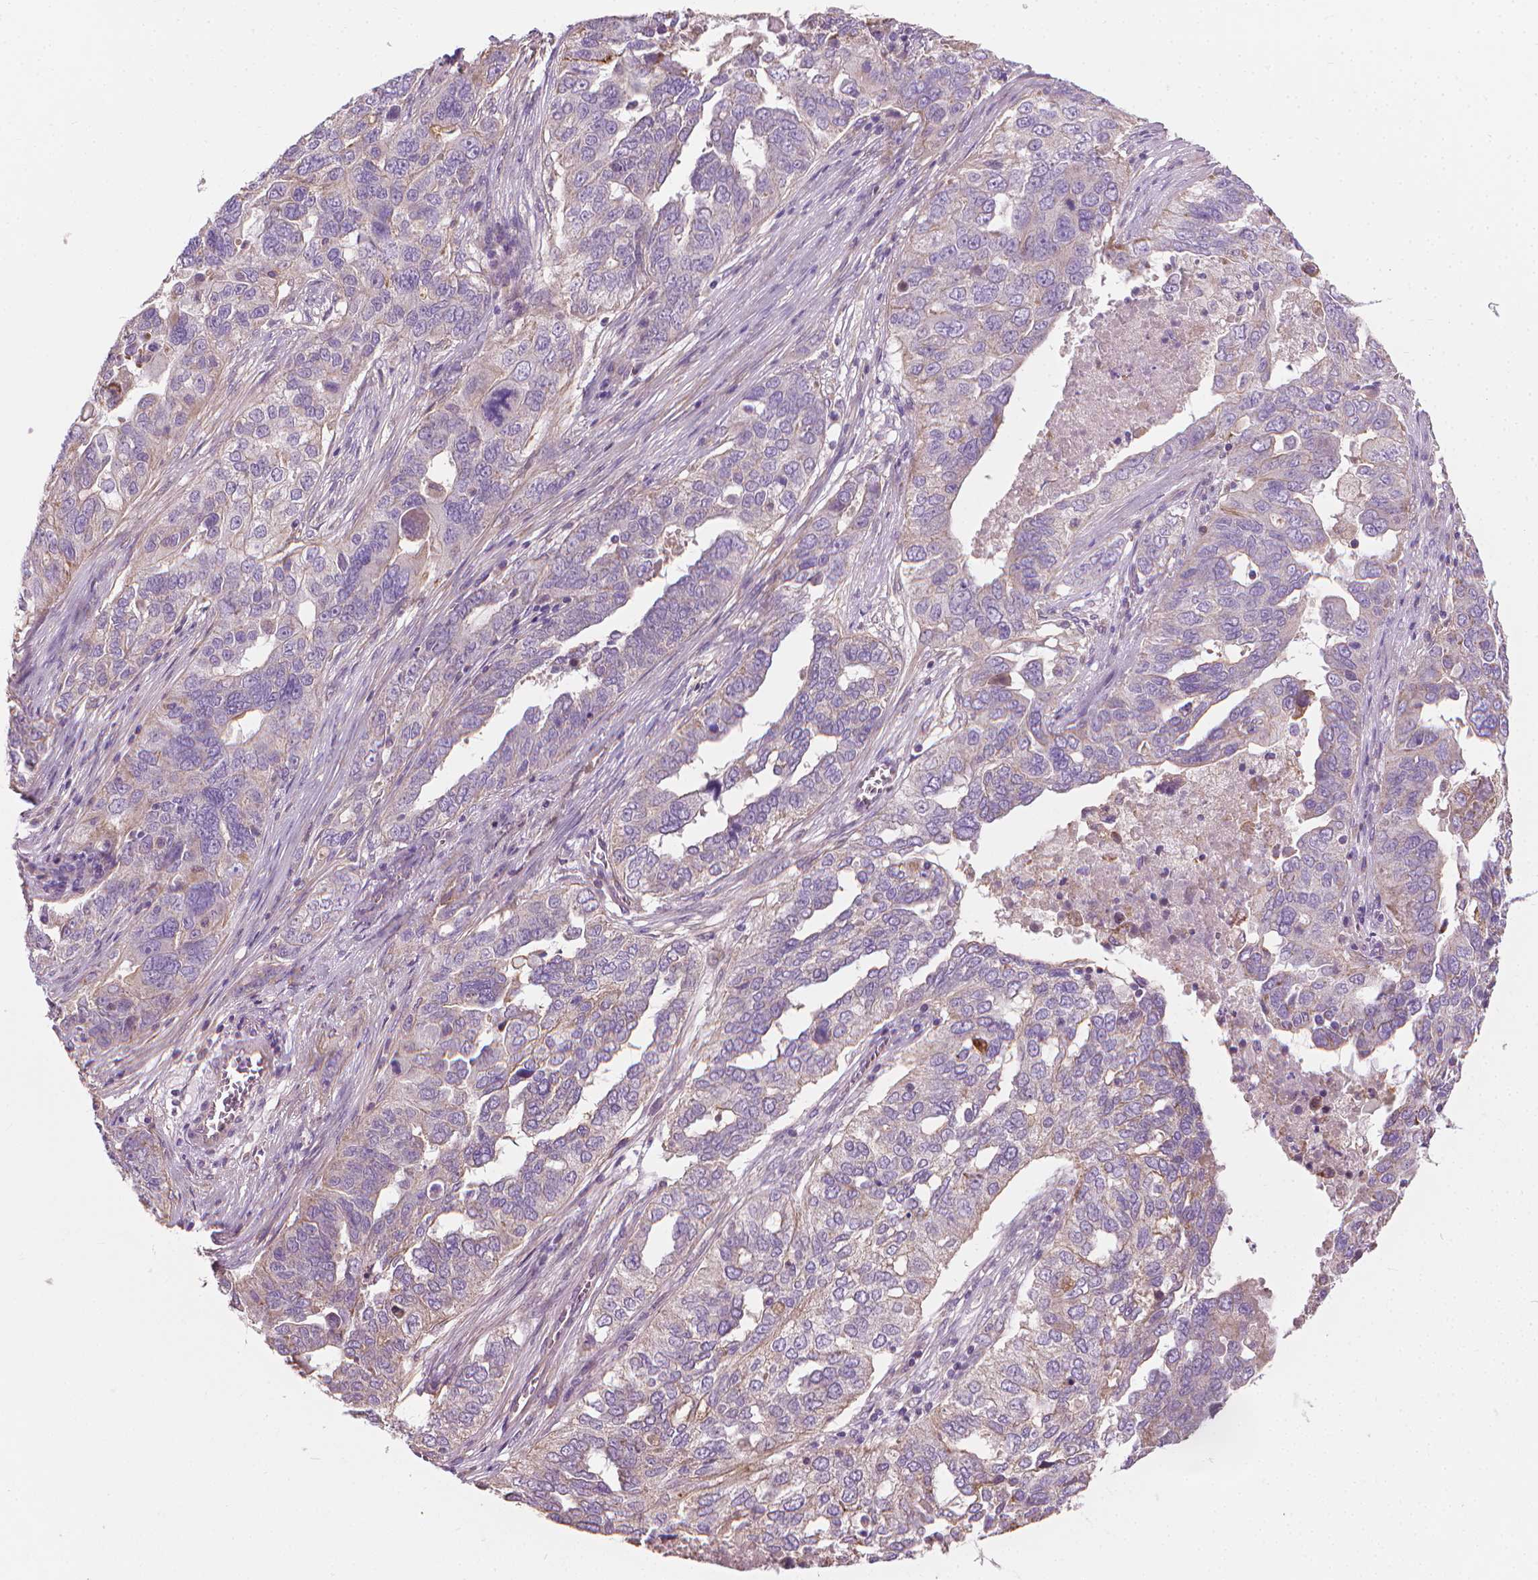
{"staining": {"intensity": "negative", "quantity": "none", "location": "none"}, "tissue": "ovarian cancer", "cell_type": "Tumor cells", "image_type": "cancer", "snomed": [{"axis": "morphology", "description": "Carcinoma, endometroid"}, {"axis": "topography", "description": "Soft tissue"}, {"axis": "topography", "description": "Ovary"}], "caption": "A histopathology image of human ovarian cancer (endometroid carcinoma) is negative for staining in tumor cells.", "gene": "RIIAD1", "patient": {"sex": "female", "age": 52}}